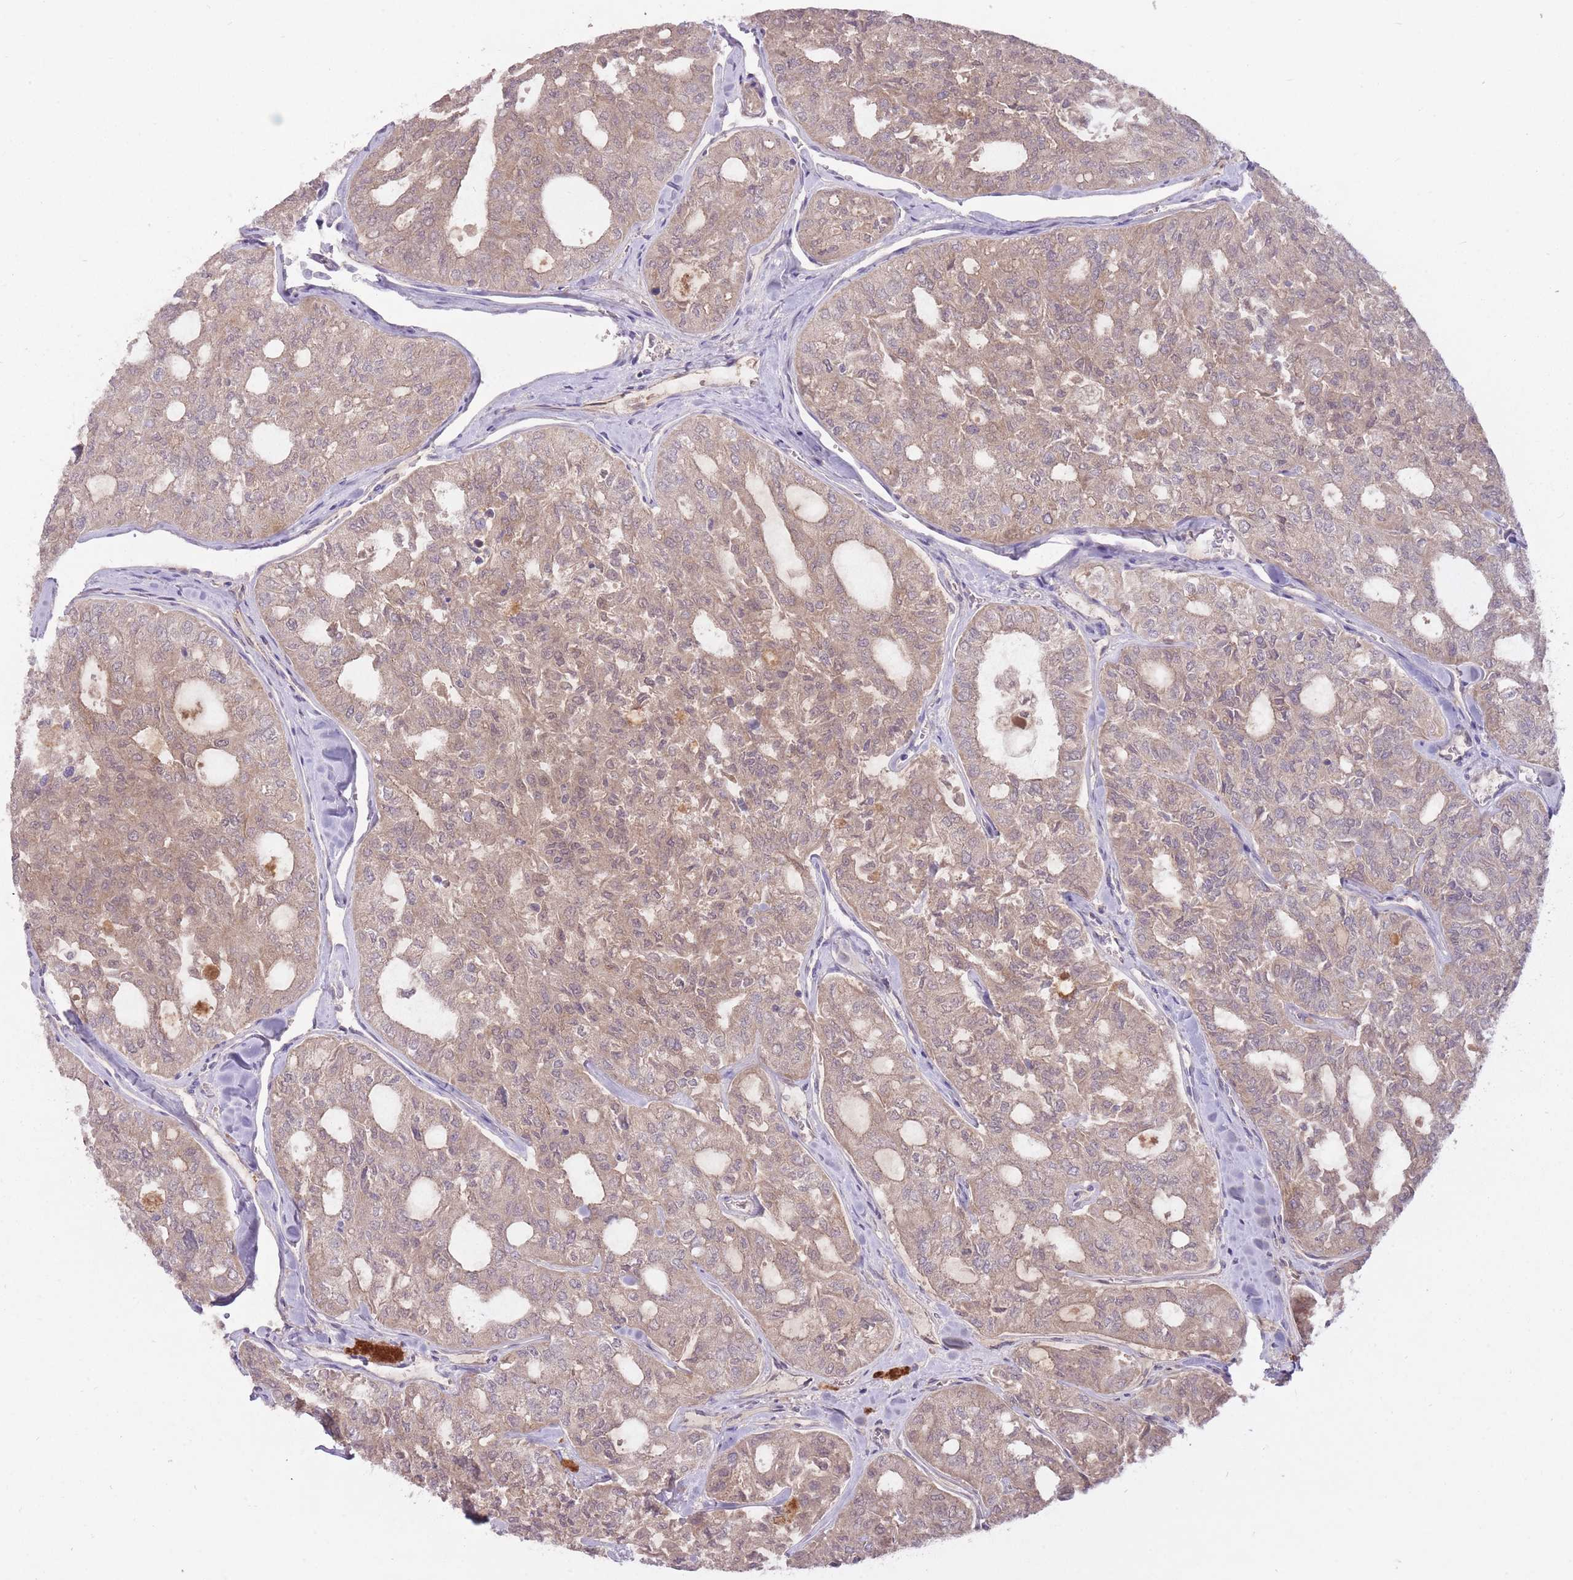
{"staining": {"intensity": "weak", "quantity": "25%-75%", "location": "cytoplasmic/membranous,nuclear"}, "tissue": "thyroid cancer", "cell_type": "Tumor cells", "image_type": "cancer", "snomed": [{"axis": "morphology", "description": "Follicular adenoma carcinoma, NOS"}, {"axis": "topography", "description": "Thyroid gland"}], "caption": "A micrograph of human thyroid follicular adenoma carcinoma stained for a protein displays weak cytoplasmic/membranous and nuclear brown staining in tumor cells.", "gene": "LRATD2", "patient": {"sex": "male", "age": 75}}